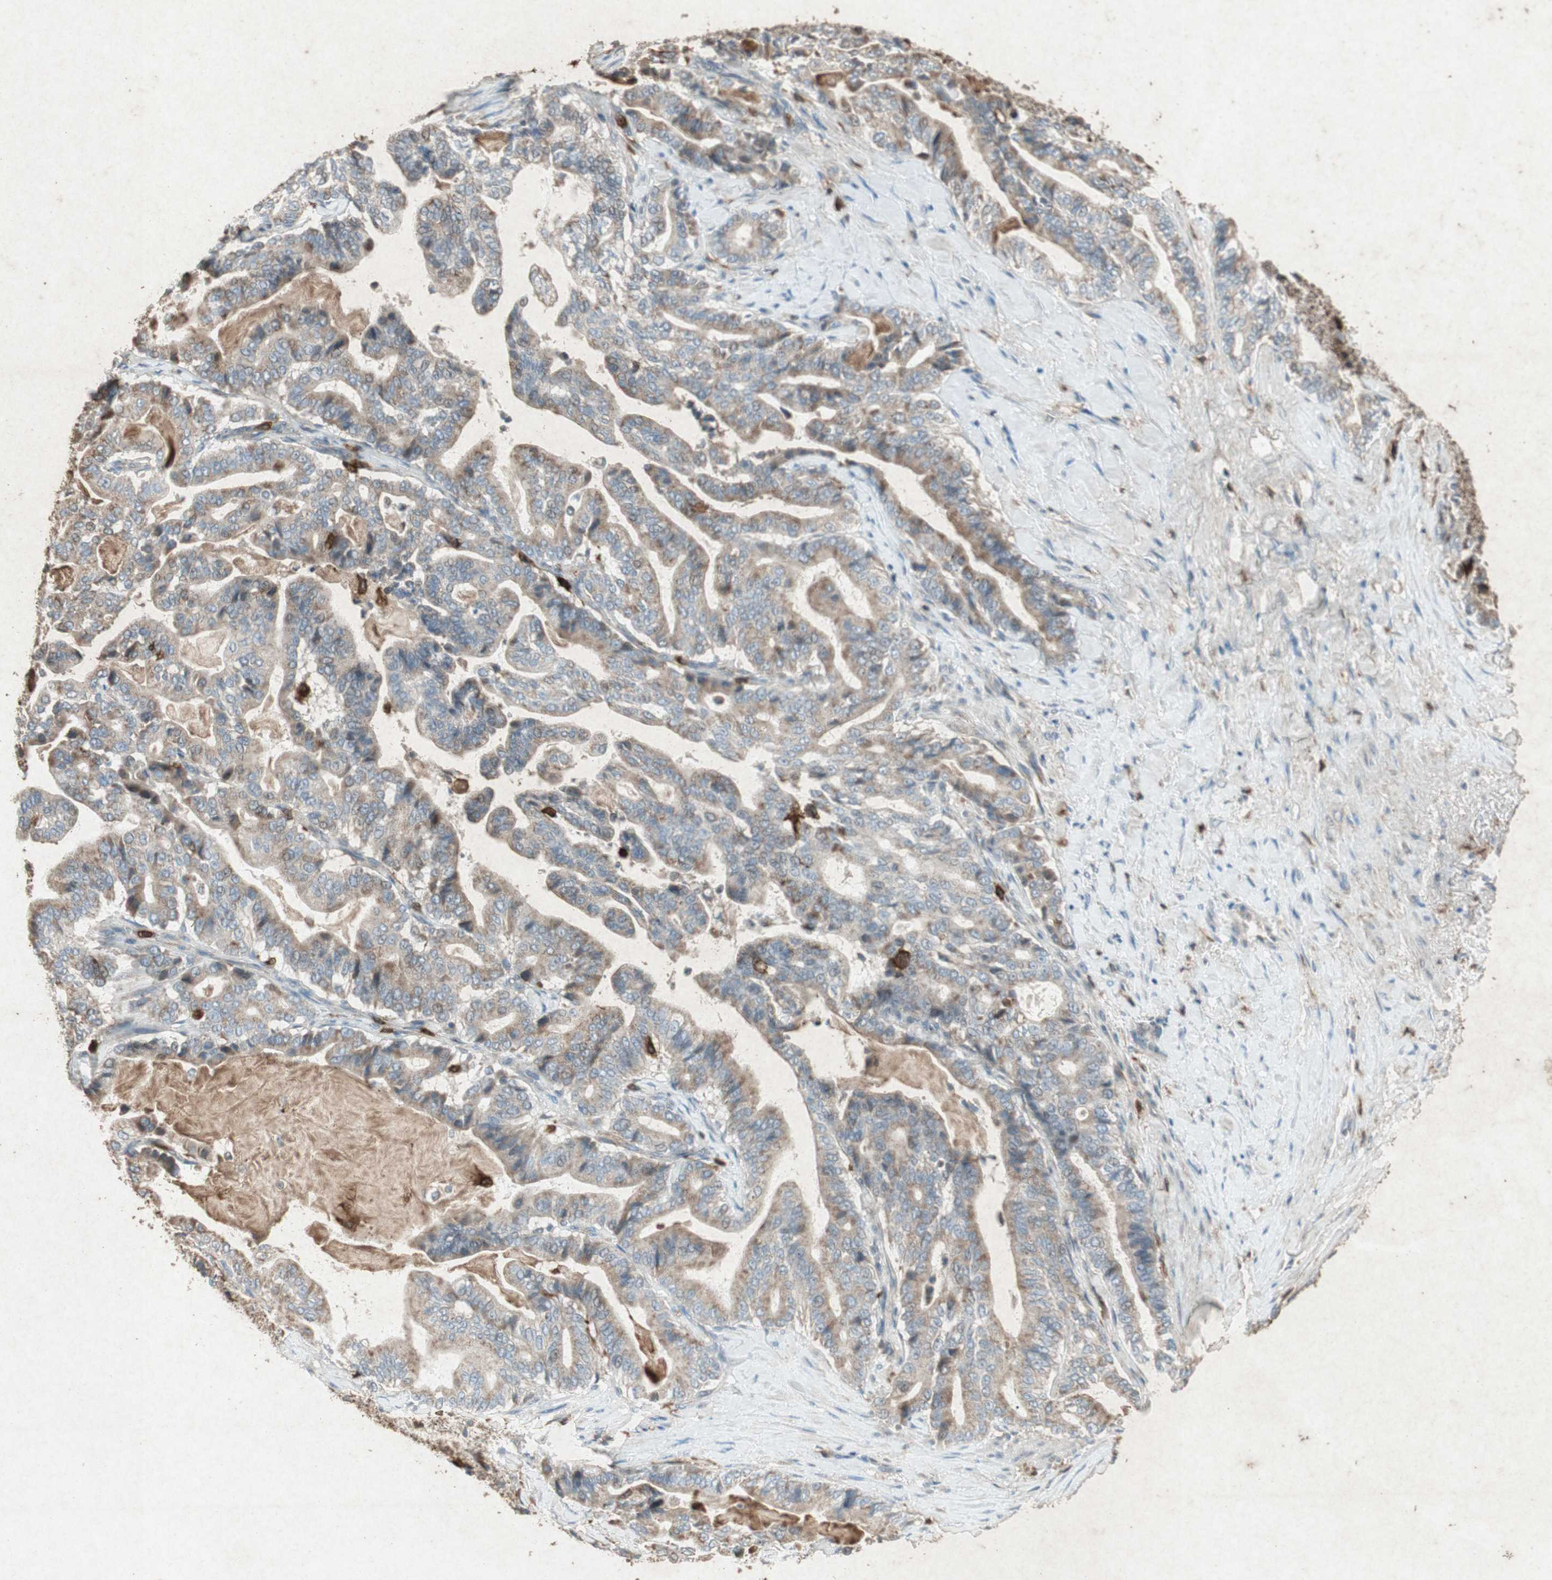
{"staining": {"intensity": "weak", "quantity": "25%-75%", "location": "cytoplasmic/membranous"}, "tissue": "pancreatic cancer", "cell_type": "Tumor cells", "image_type": "cancer", "snomed": [{"axis": "morphology", "description": "Adenocarcinoma, NOS"}, {"axis": "topography", "description": "Pancreas"}], "caption": "A high-resolution photomicrograph shows IHC staining of pancreatic cancer, which shows weak cytoplasmic/membranous positivity in about 25%-75% of tumor cells.", "gene": "TYROBP", "patient": {"sex": "male", "age": 63}}